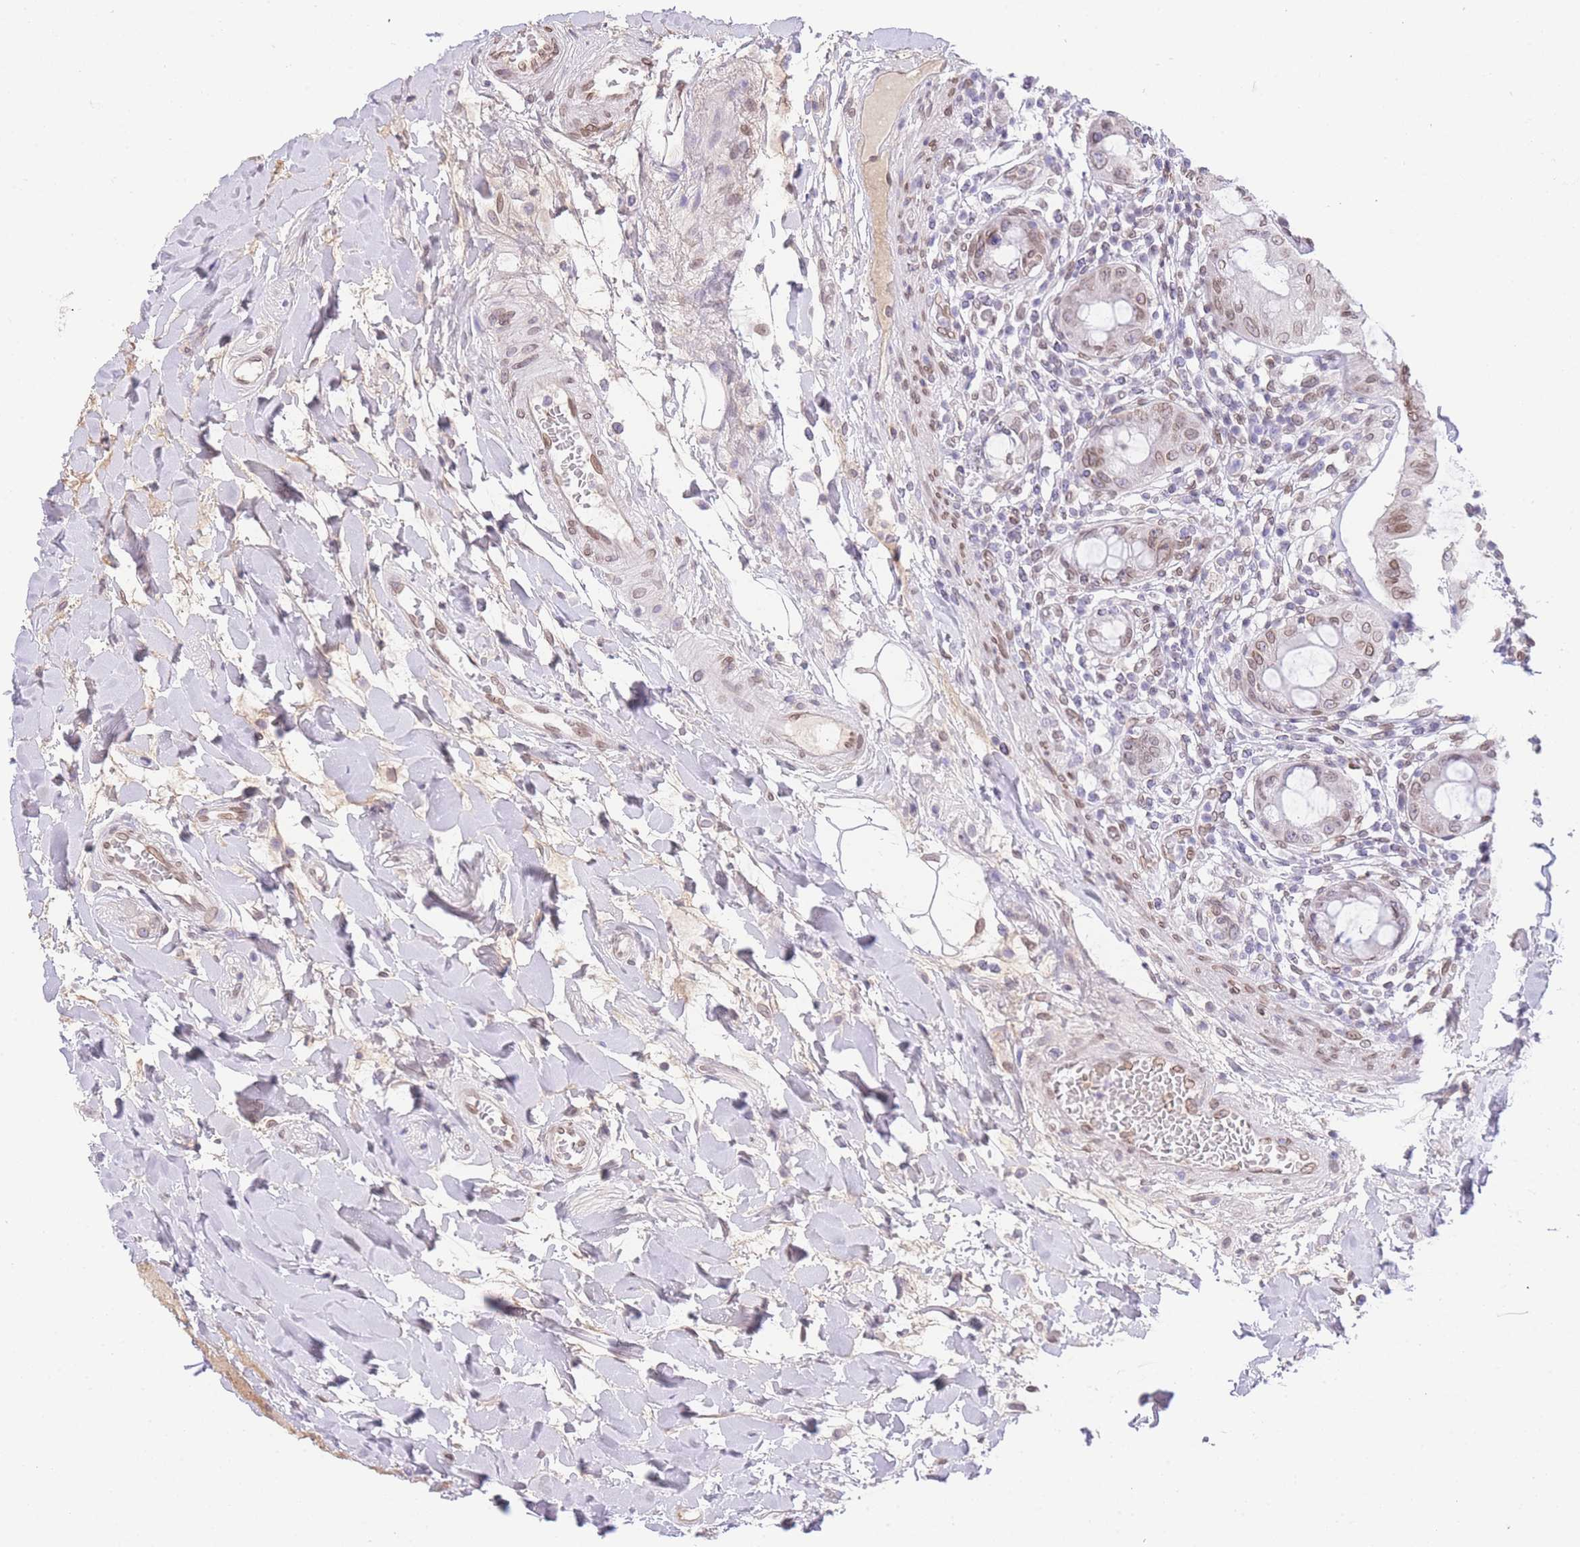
{"staining": {"intensity": "moderate", "quantity": "25%-75%", "location": "nuclear"}, "tissue": "rectum", "cell_type": "Glandular cells", "image_type": "normal", "snomed": [{"axis": "morphology", "description": "Normal tissue, NOS"}, {"axis": "topography", "description": "Rectum"}], "caption": "Immunohistochemical staining of normal human rectum reveals medium levels of moderate nuclear expression in about 25%-75% of glandular cells. Immunohistochemistry (ihc) stains the protein in brown and the nuclei are stained blue.", "gene": "OR10AD1", "patient": {"sex": "female", "age": 57}}